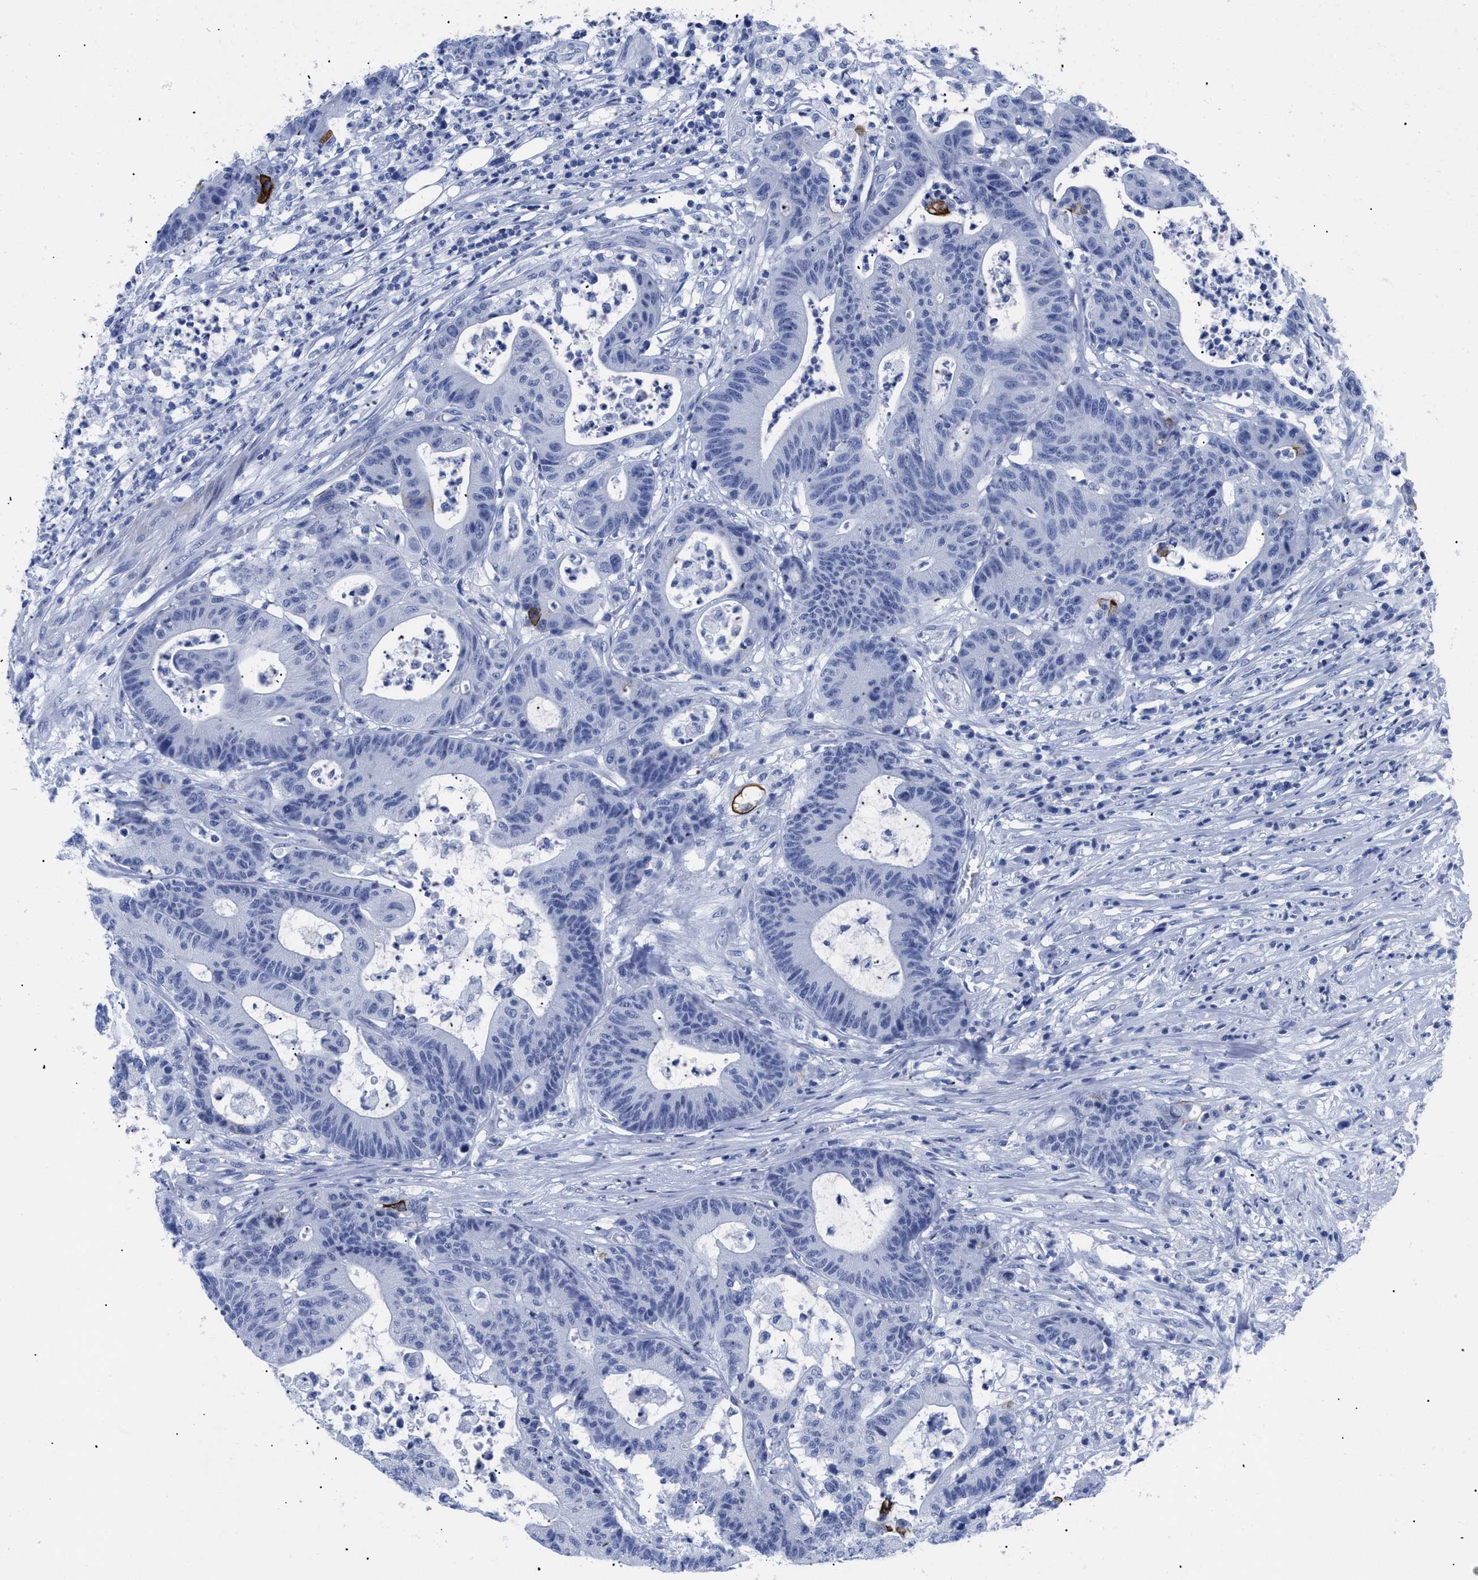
{"staining": {"intensity": "strong", "quantity": "<25%", "location": "cytoplasmic/membranous"}, "tissue": "colorectal cancer", "cell_type": "Tumor cells", "image_type": "cancer", "snomed": [{"axis": "morphology", "description": "Adenocarcinoma, NOS"}, {"axis": "topography", "description": "Colon"}], "caption": "An image of adenocarcinoma (colorectal) stained for a protein shows strong cytoplasmic/membranous brown staining in tumor cells.", "gene": "DUSP26", "patient": {"sex": "female", "age": 84}}